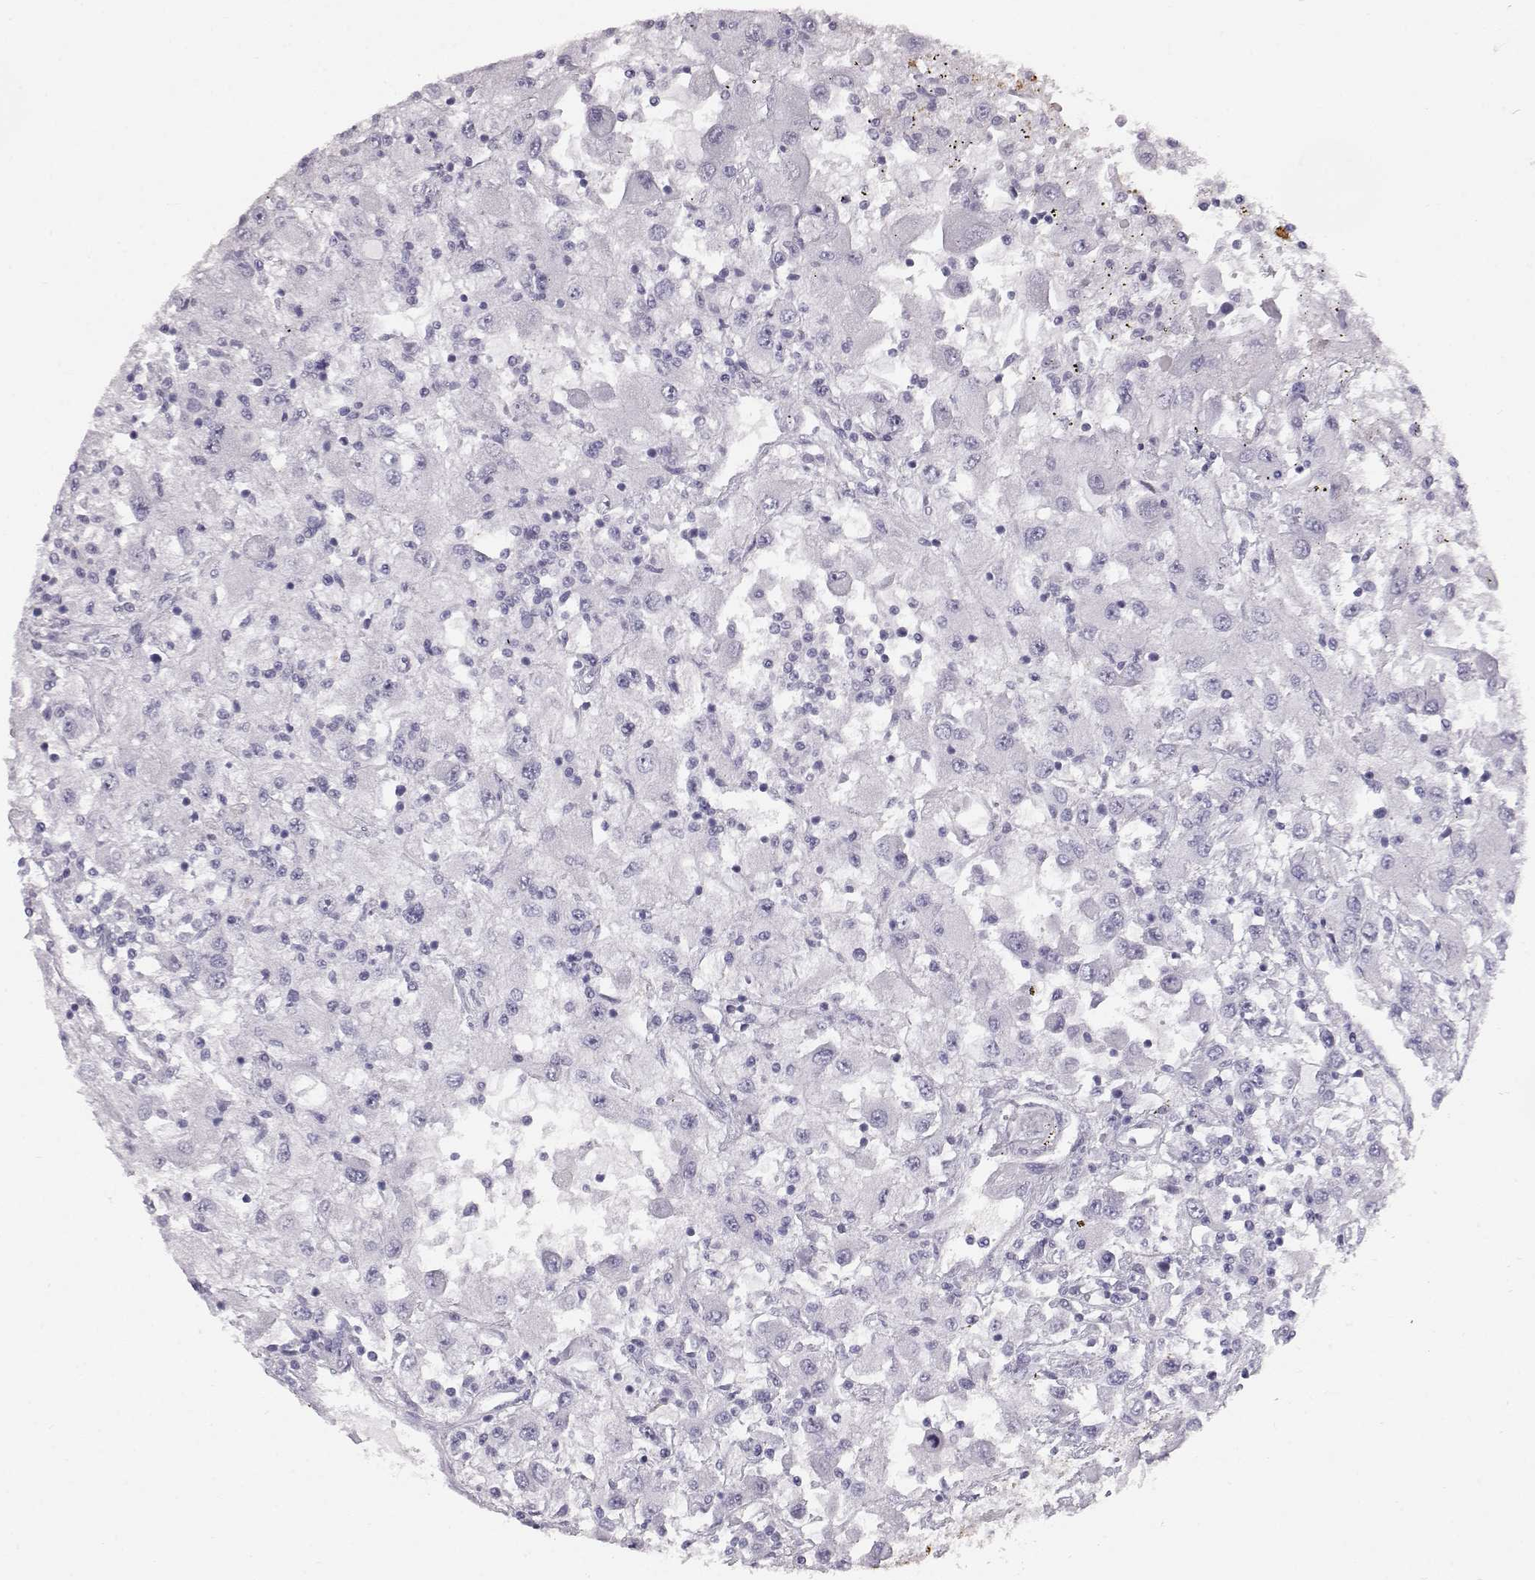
{"staining": {"intensity": "negative", "quantity": "none", "location": "none"}, "tissue": "renal cancer", "cell_type": "Tumor cells", "image_type": "cancer", "snomed": [{"axis": "morphology", "description": "Adenocarcinoma, NOS"}, {"axis": "topography", "description": "Kidney"}], "caption": "DAB (3,3'-diaminobenzidine) immunohistochemical staining of human renal cancer reveals no significant staining in tumor cells.", "gene": "KRTAP16-1", "patient": {"sex": "female", "age": 67}}